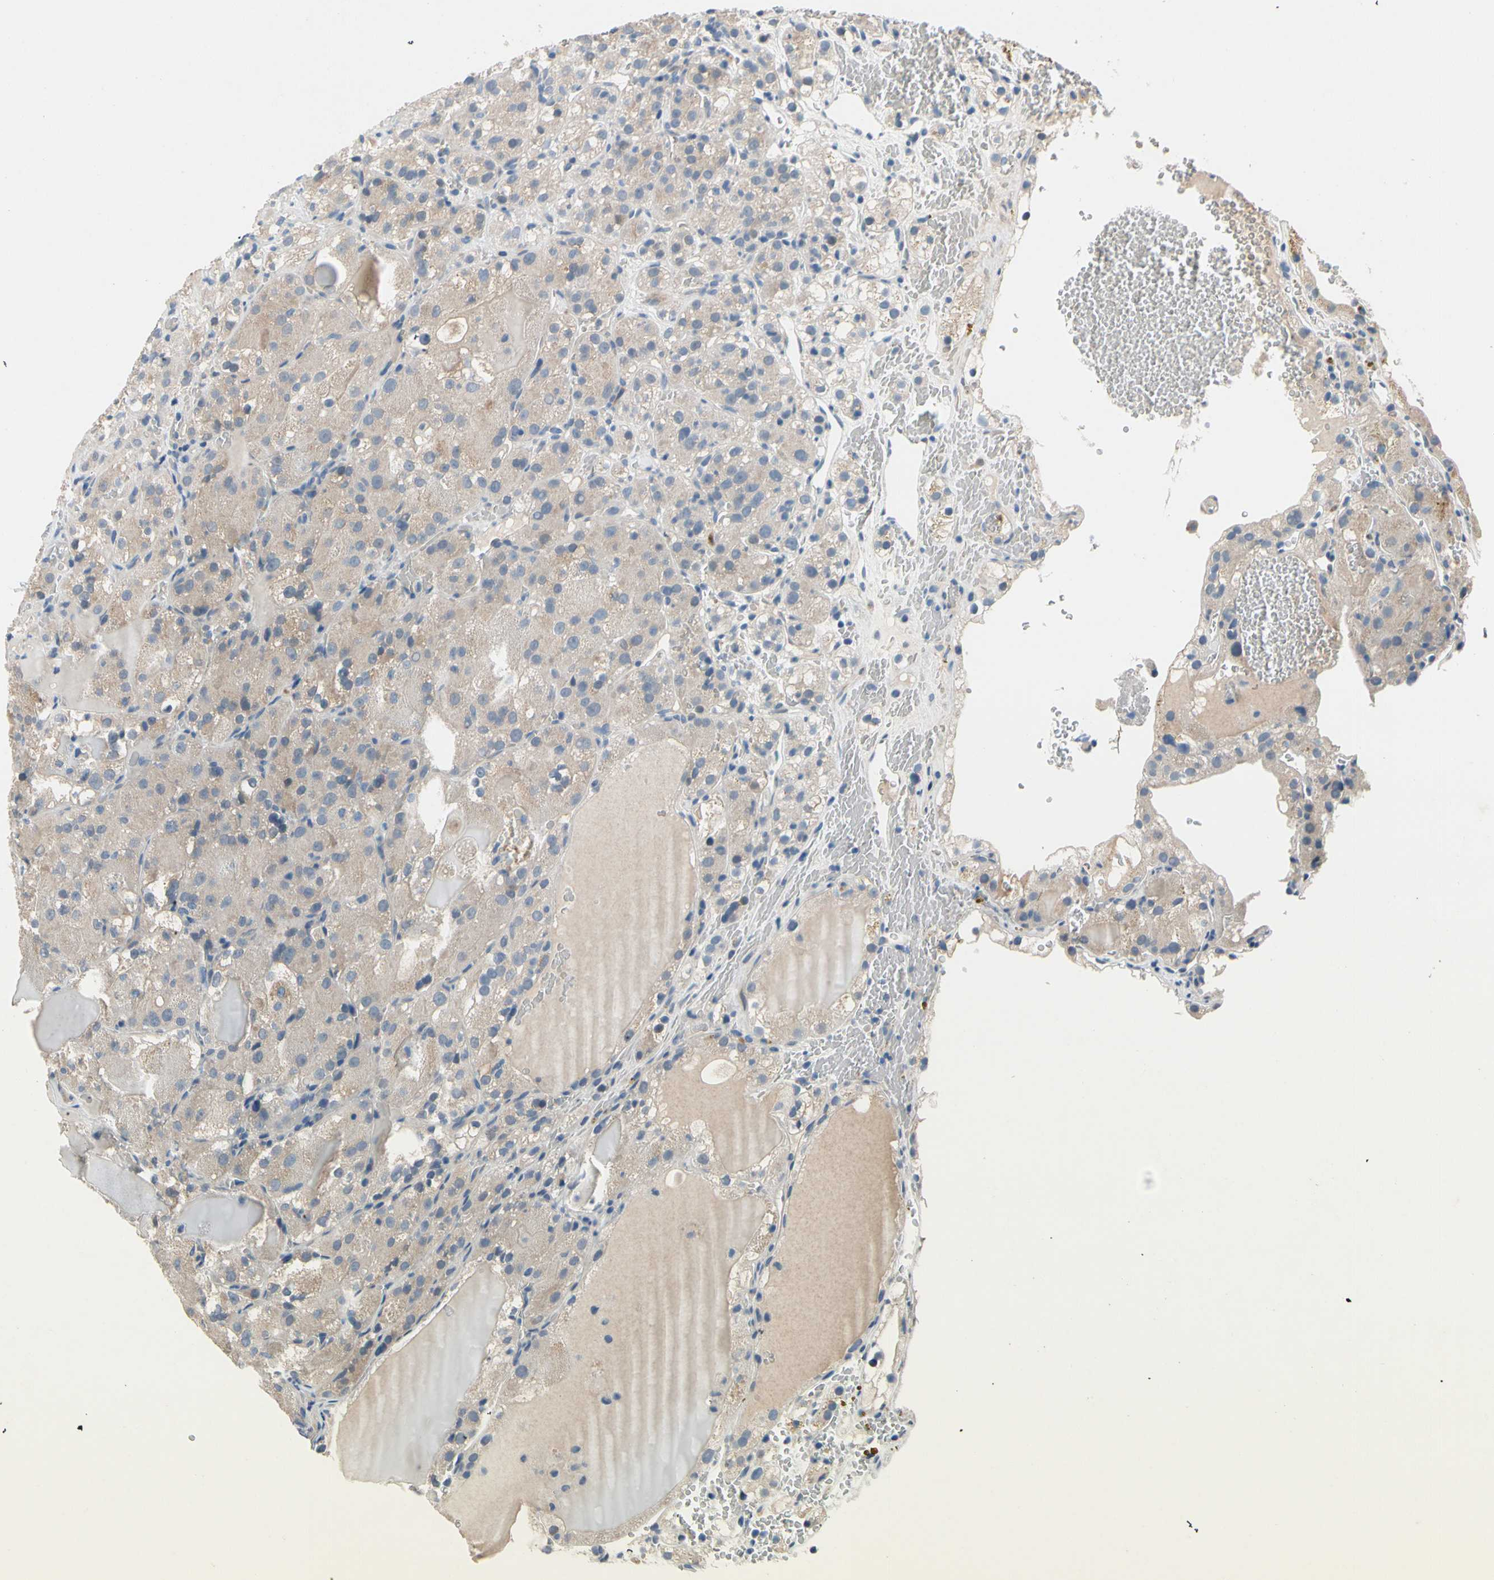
{"staining": {"intensity": "weak", "quantity": "25%-75%", "location": "cytoplasmic/membranous"}, "tissue": "renal cancer", "cell_type": "Tumor cells", "image_type": "cancer", "snomed": [{"axis": "morphology", "description": "Normal tissue, NOS"}, {"axis": "morphology", "description": "Adenocarcinoma, NOS"}, {"axis": "topography", "description": "Kidney"}], "caption": "Protein expression analysis of adenocarcinoma (renal) shows weak cytoplasmic/membranous expression in about 25%-75% of tumor cells. The staining was performed using DAB to visualize the protein expression in brown, while the nuclei were stained in blue with hematoxylin (Magnification: 20x).", "gene": "SLC27A6", "patient": {"sex": "male", "age": 61}}